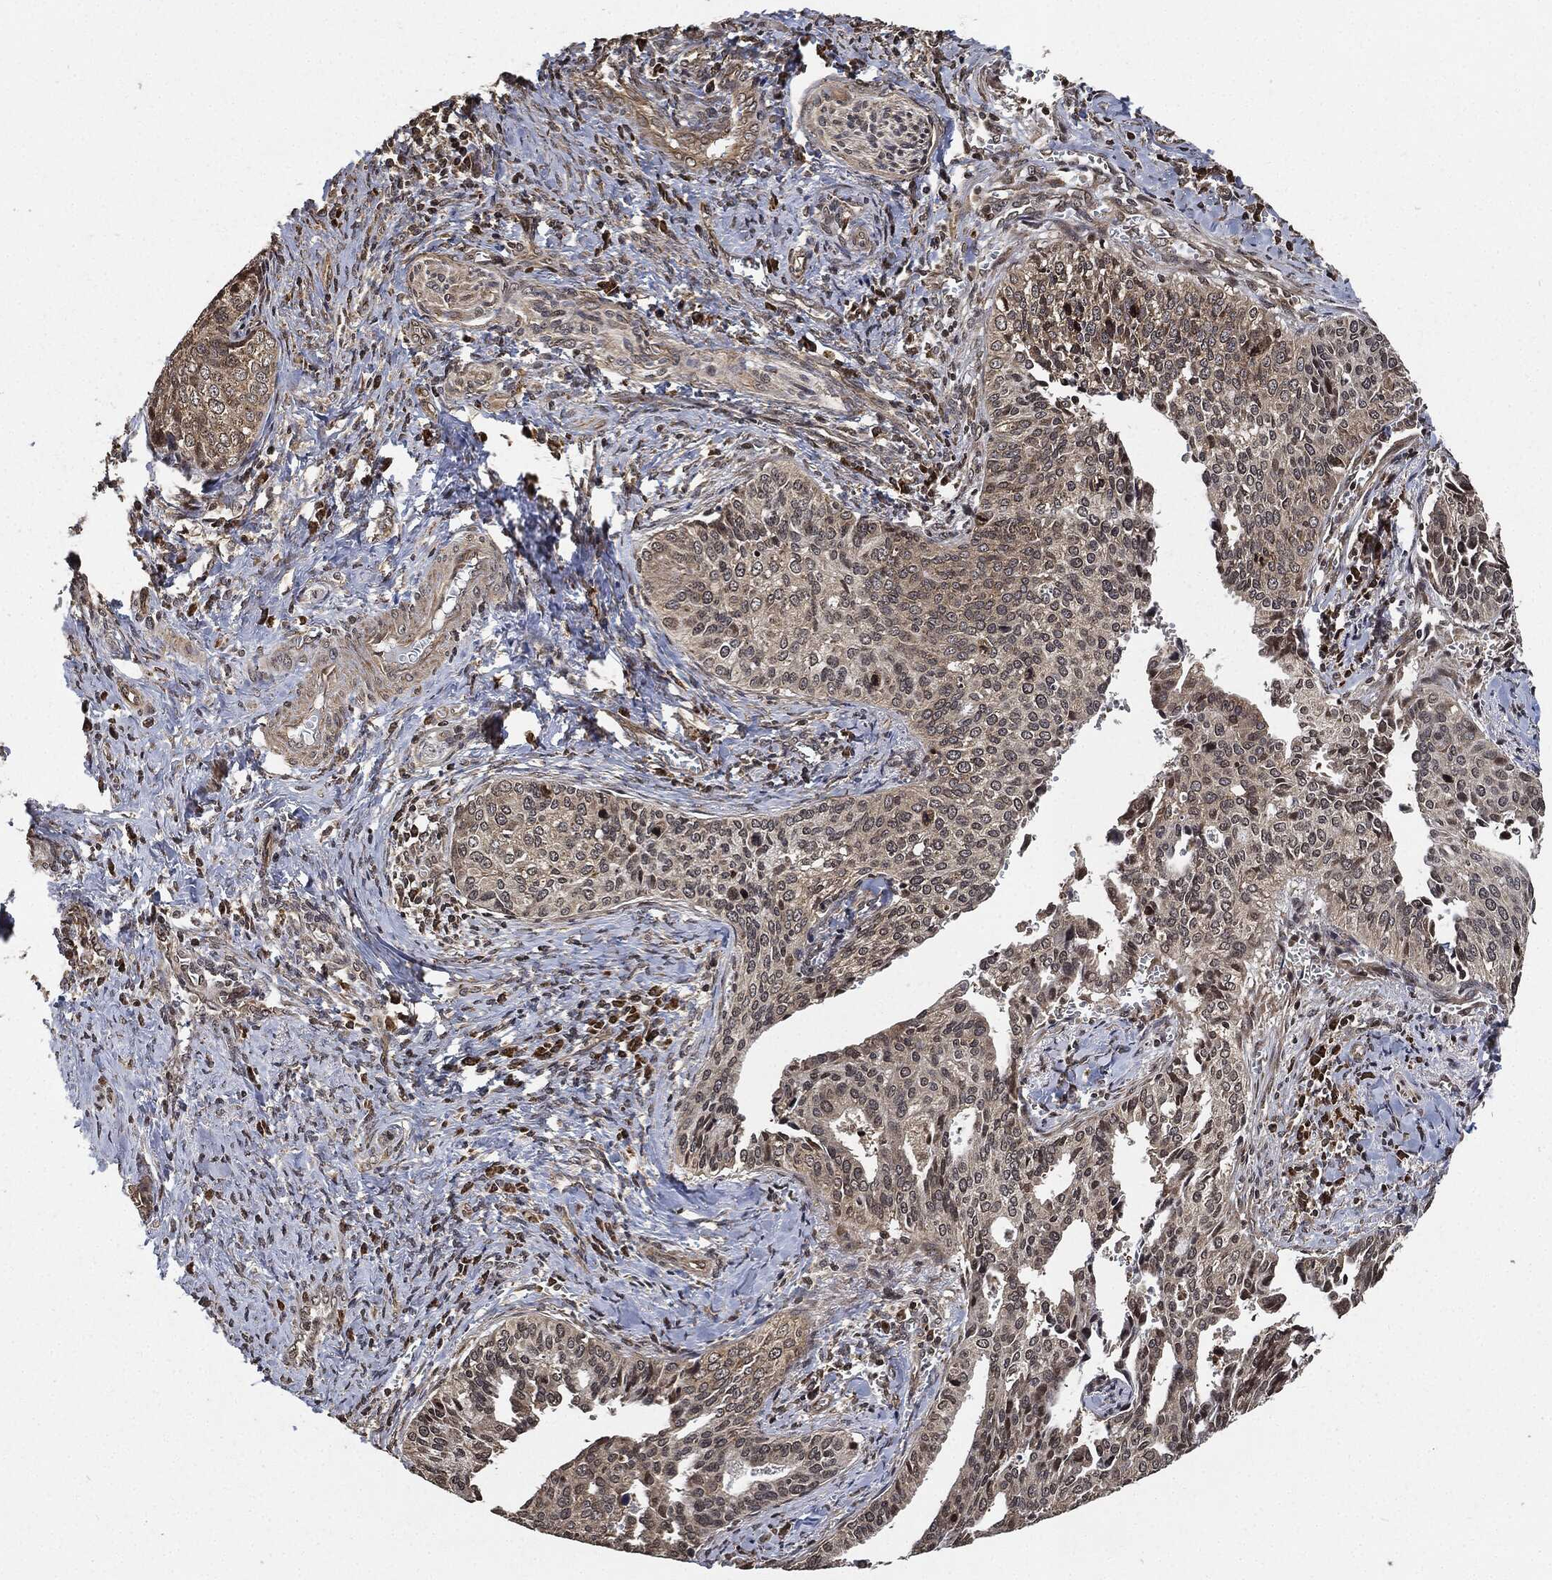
{"staining": {"intensity": "negative", "quantity": "none", "location": "none"}, "tissue": "cervical cancer", "cell_type": "Tumor cells", "image_type": "cancer", "snomed": [{"axis": "morphology", "description": "Squamous cell carcinoma, NOS"}, {"axis": "topography", "description": "Cervix"}], "caption": "DAB (3,3'-diaminobenzidine) immunohistochemical staining of human cervical cancer (squamous cell carcinoma) reveals no significant staining in tumor cells.", "gene": "PDK1", "patient": {"sex": "female", "age": 29}}